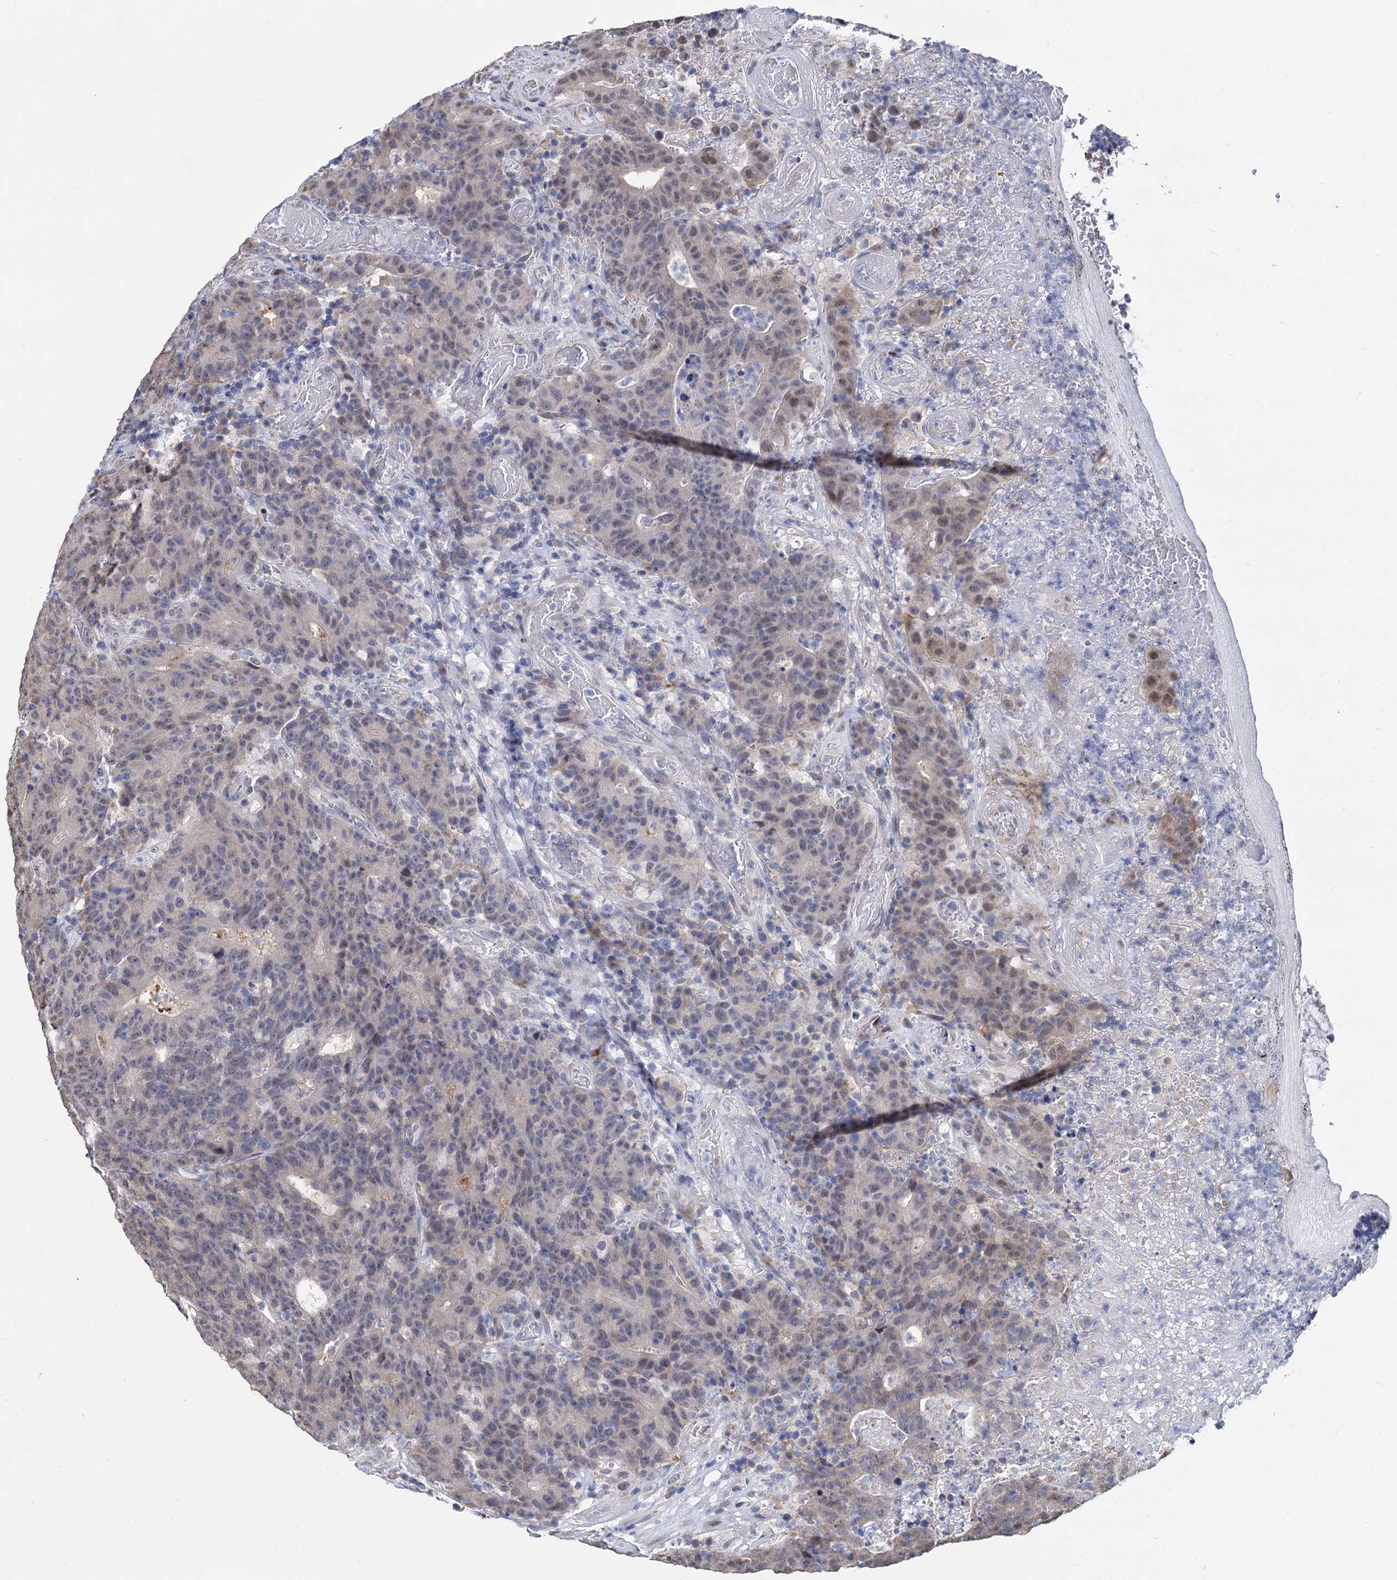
{"staining": {"intensity": "weak", "quantity": "25%-75%", "location": "nuclear"}, "tissue": "colorectal cancer", "cell_type": "Tumor cells", "image_type": "cancer", "snomed": [{"axis": "morphology", "description": "Adenocarcinoma, NOS"}, {"axis": "topography", "description": "Colon"}], "caption": "An image of colorectal adenocarcinoma stained for a protein shows weak nuclear brown staining in tumor cells. (Brightfield microscopy of DAB IHC at high magnification).", "gene": "PSMD4", "patient": {"sex": "female", "age": 75}}